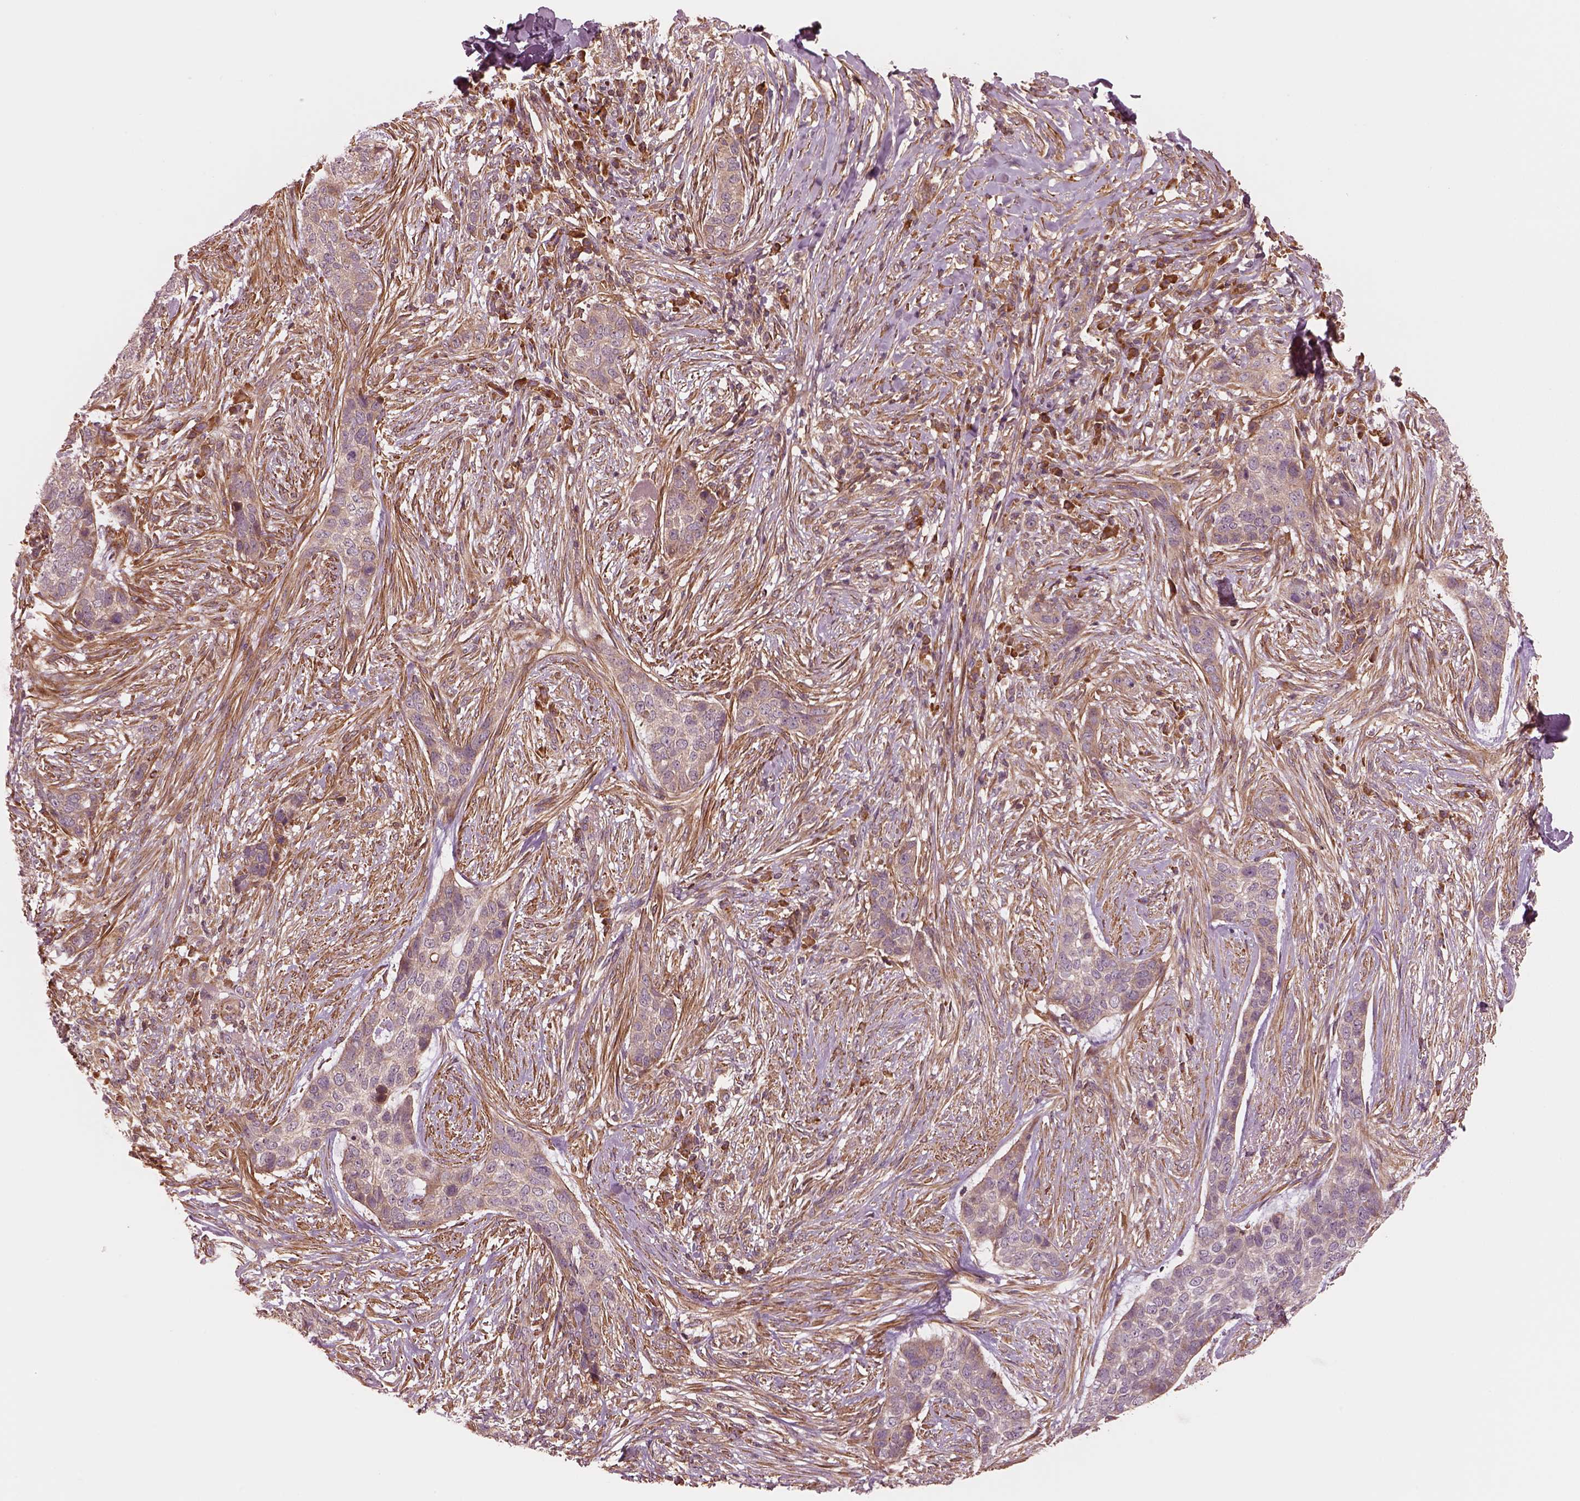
{"staining": {"intensity": "weak", "quantity": "<25%", "location": "cytoplasmic/membranous"}, "tissue": "skin cancer", "cell_type": "Tumor cells", "image_type": "cancer", "snomed": [{"axis": "morphology", "description": "Basal cell carcinoma"}, {"axis": "topography", "description": "Skin"}], "caption": "Micrograph shows no protein staining in tumor cells of basal cell carcinoma (skin) tissue.", "gene": "ASCC2", "patient": {"sex": "female", "age": 69}}